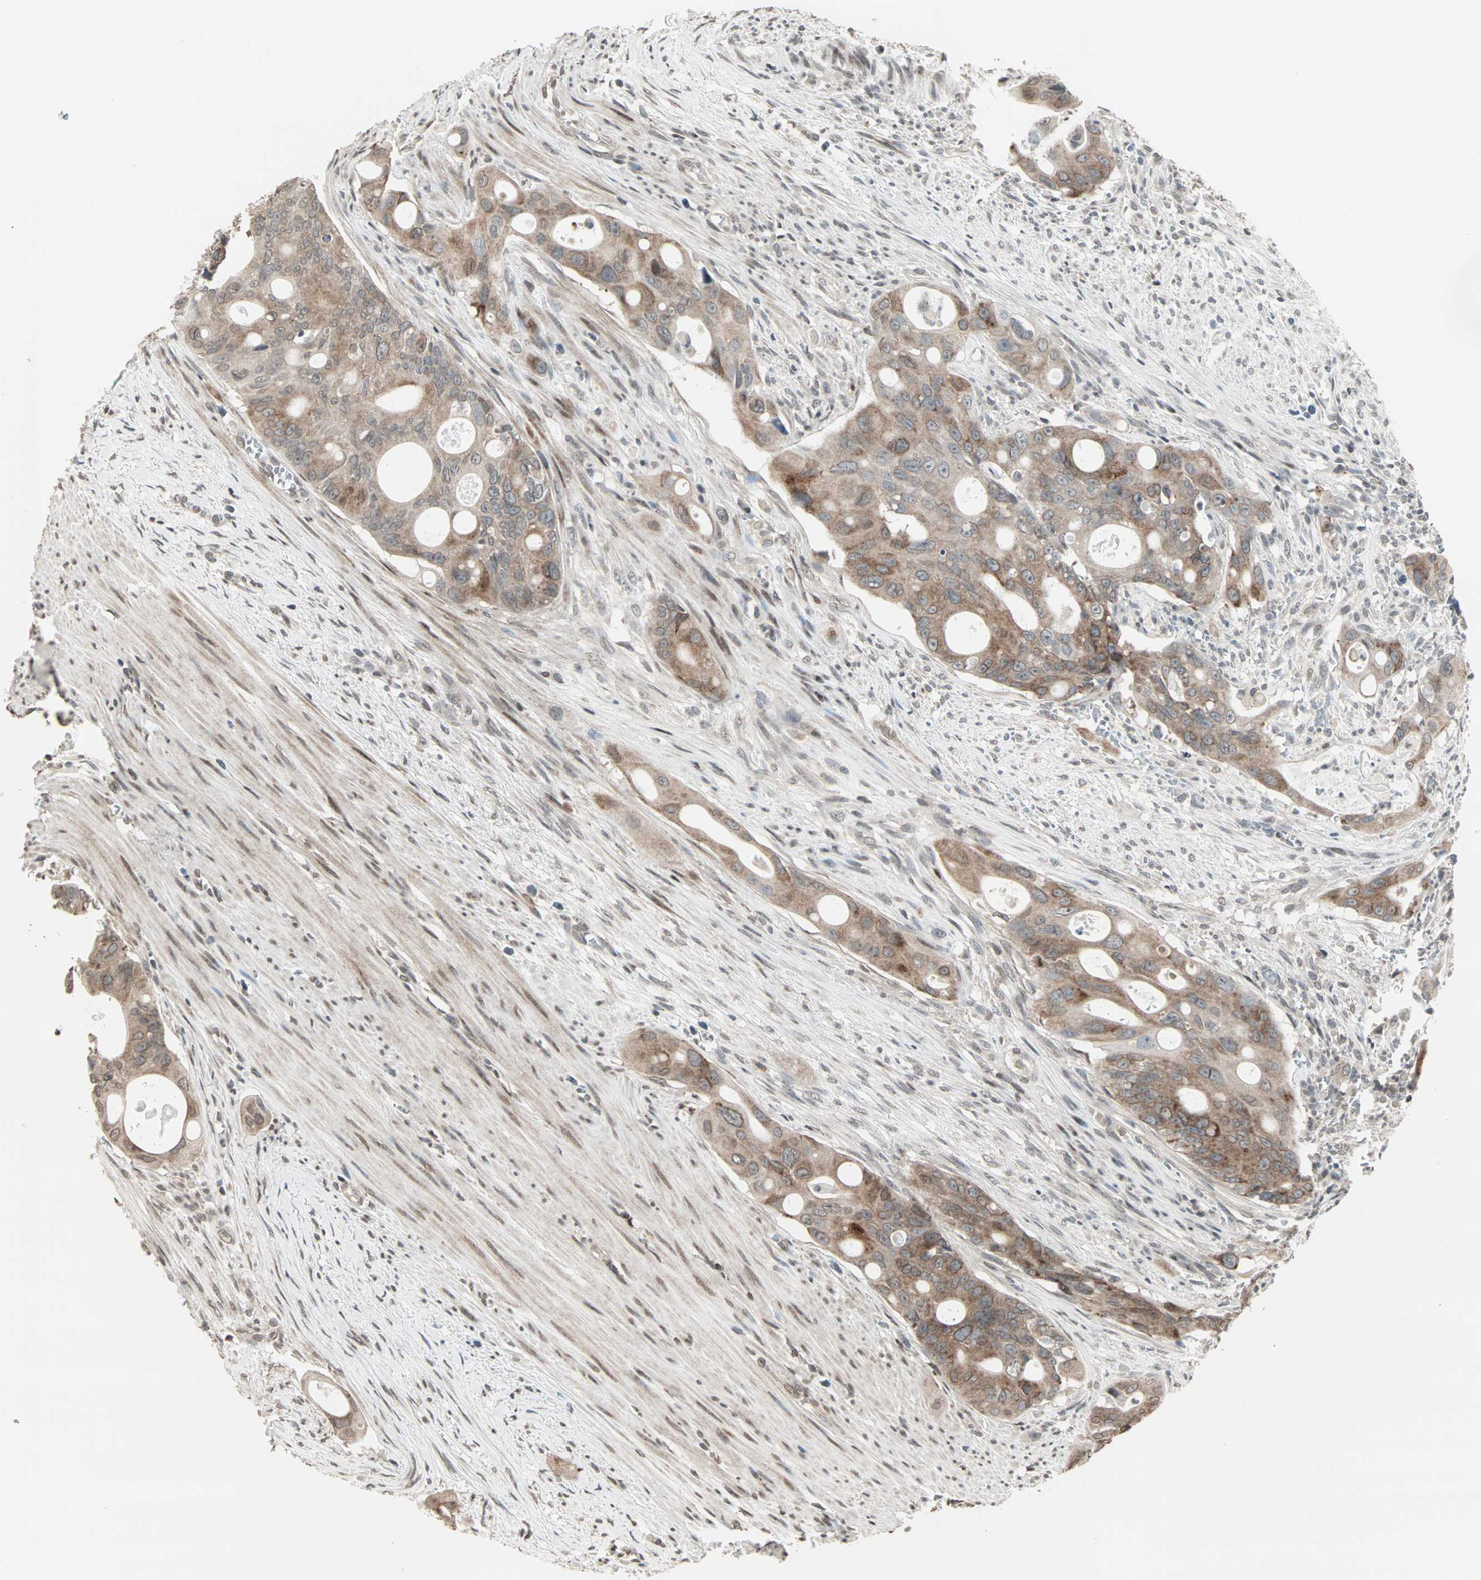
{"staining": {"intensity": "moderate", "quantity": ">75%", "location": "cytoplasmic/membranous,nuclear"}, "tissue": "colorectal cancer", "cell_type": "Tumor cells", "image_type": "cancer", "snomed": [{"axis": "morphology", "description": "Adenocarcinoma, NOS"}, {"axis": "topography", "description": "Colon"}], "caption": "The histopathology image shows immunohistochemical staining of colorectal adenocarcinoma. There is moderate cytoplasmic/membranous and nuclear positivity is seen in approximately >75% of tumor cells. (brown staining indicates protein expression, while blue staining denotes nuclei).", "gene": "CBLC", "patient": {"sex": "female", "age": 57}}